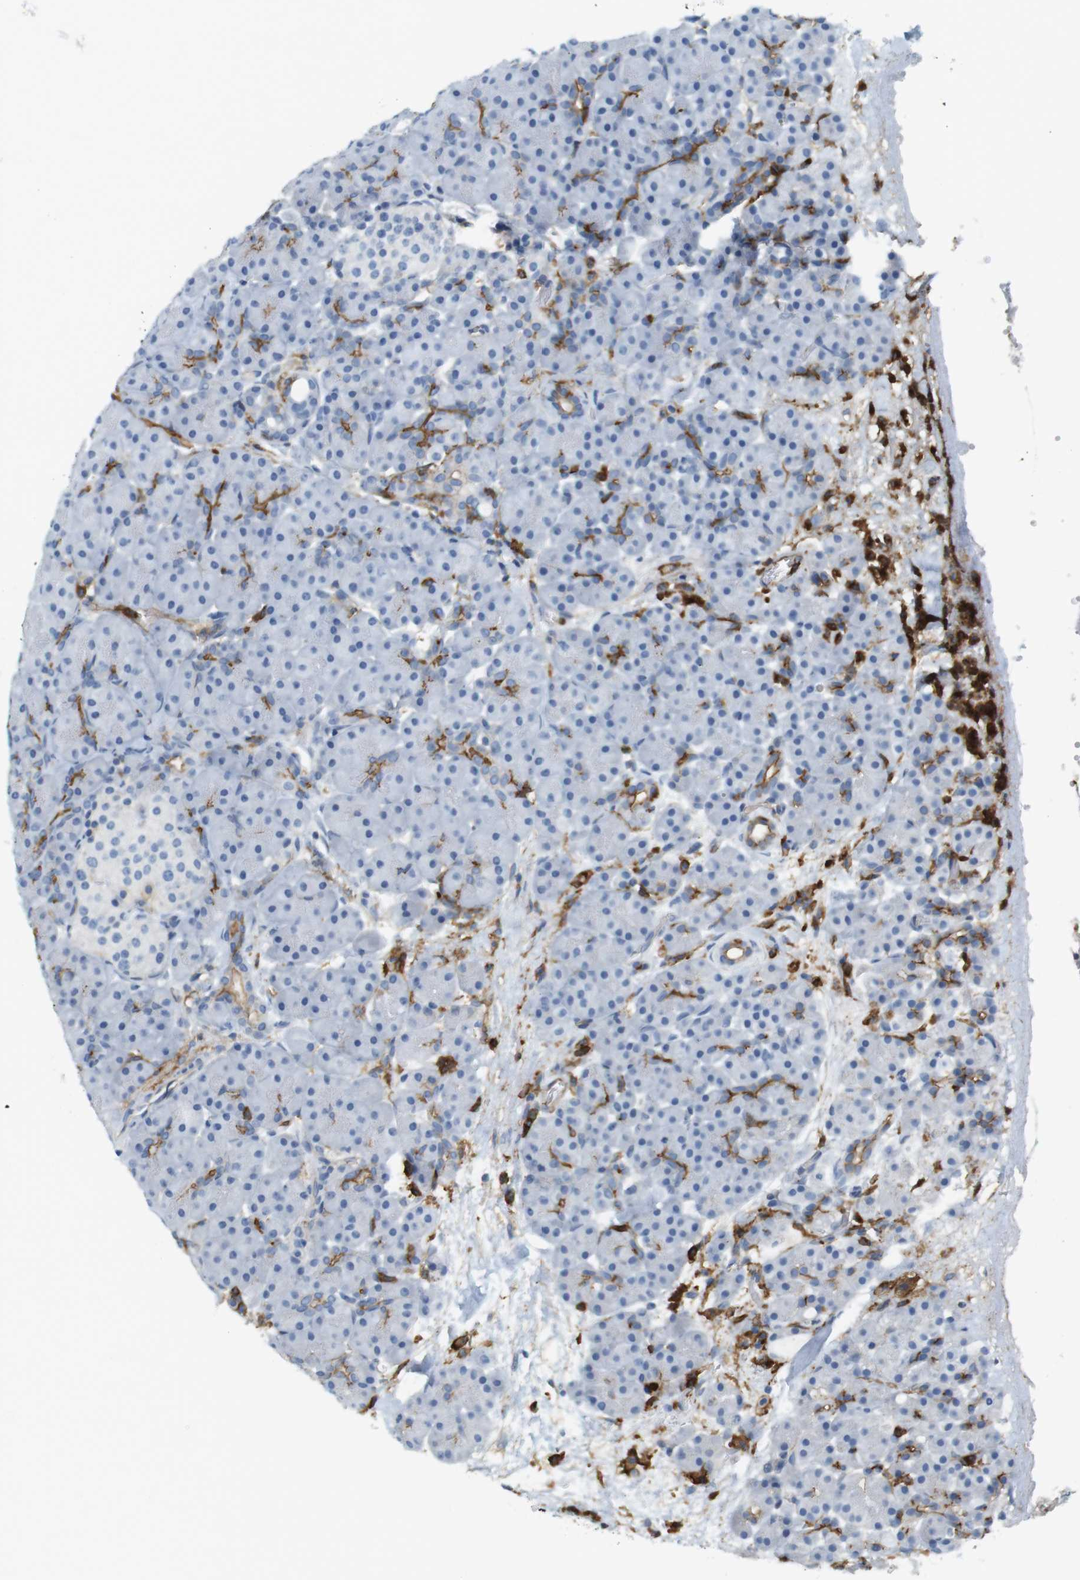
{"staining": {"intensity": "moderate", "quantity": "<25%", "location": "cytoplasmic/membranous"}, "tissue": "pancreas", "cell_type": "Exocrine glandular cells", "image_type": "normal", "snomed": [{"axis": "morphology", "description": "Normal tissue, NOS"}, {"axis": "topography", "description": "Pancreas"}], "caption": "Immunohistochemical staining of normal human pancreas demonstrates moderate cytoplasmic/membranous protein expression in about <25% of exocrine glandular cells.", "gene": "SIRPA", "patient": {"sex": "male", "age": 66}}